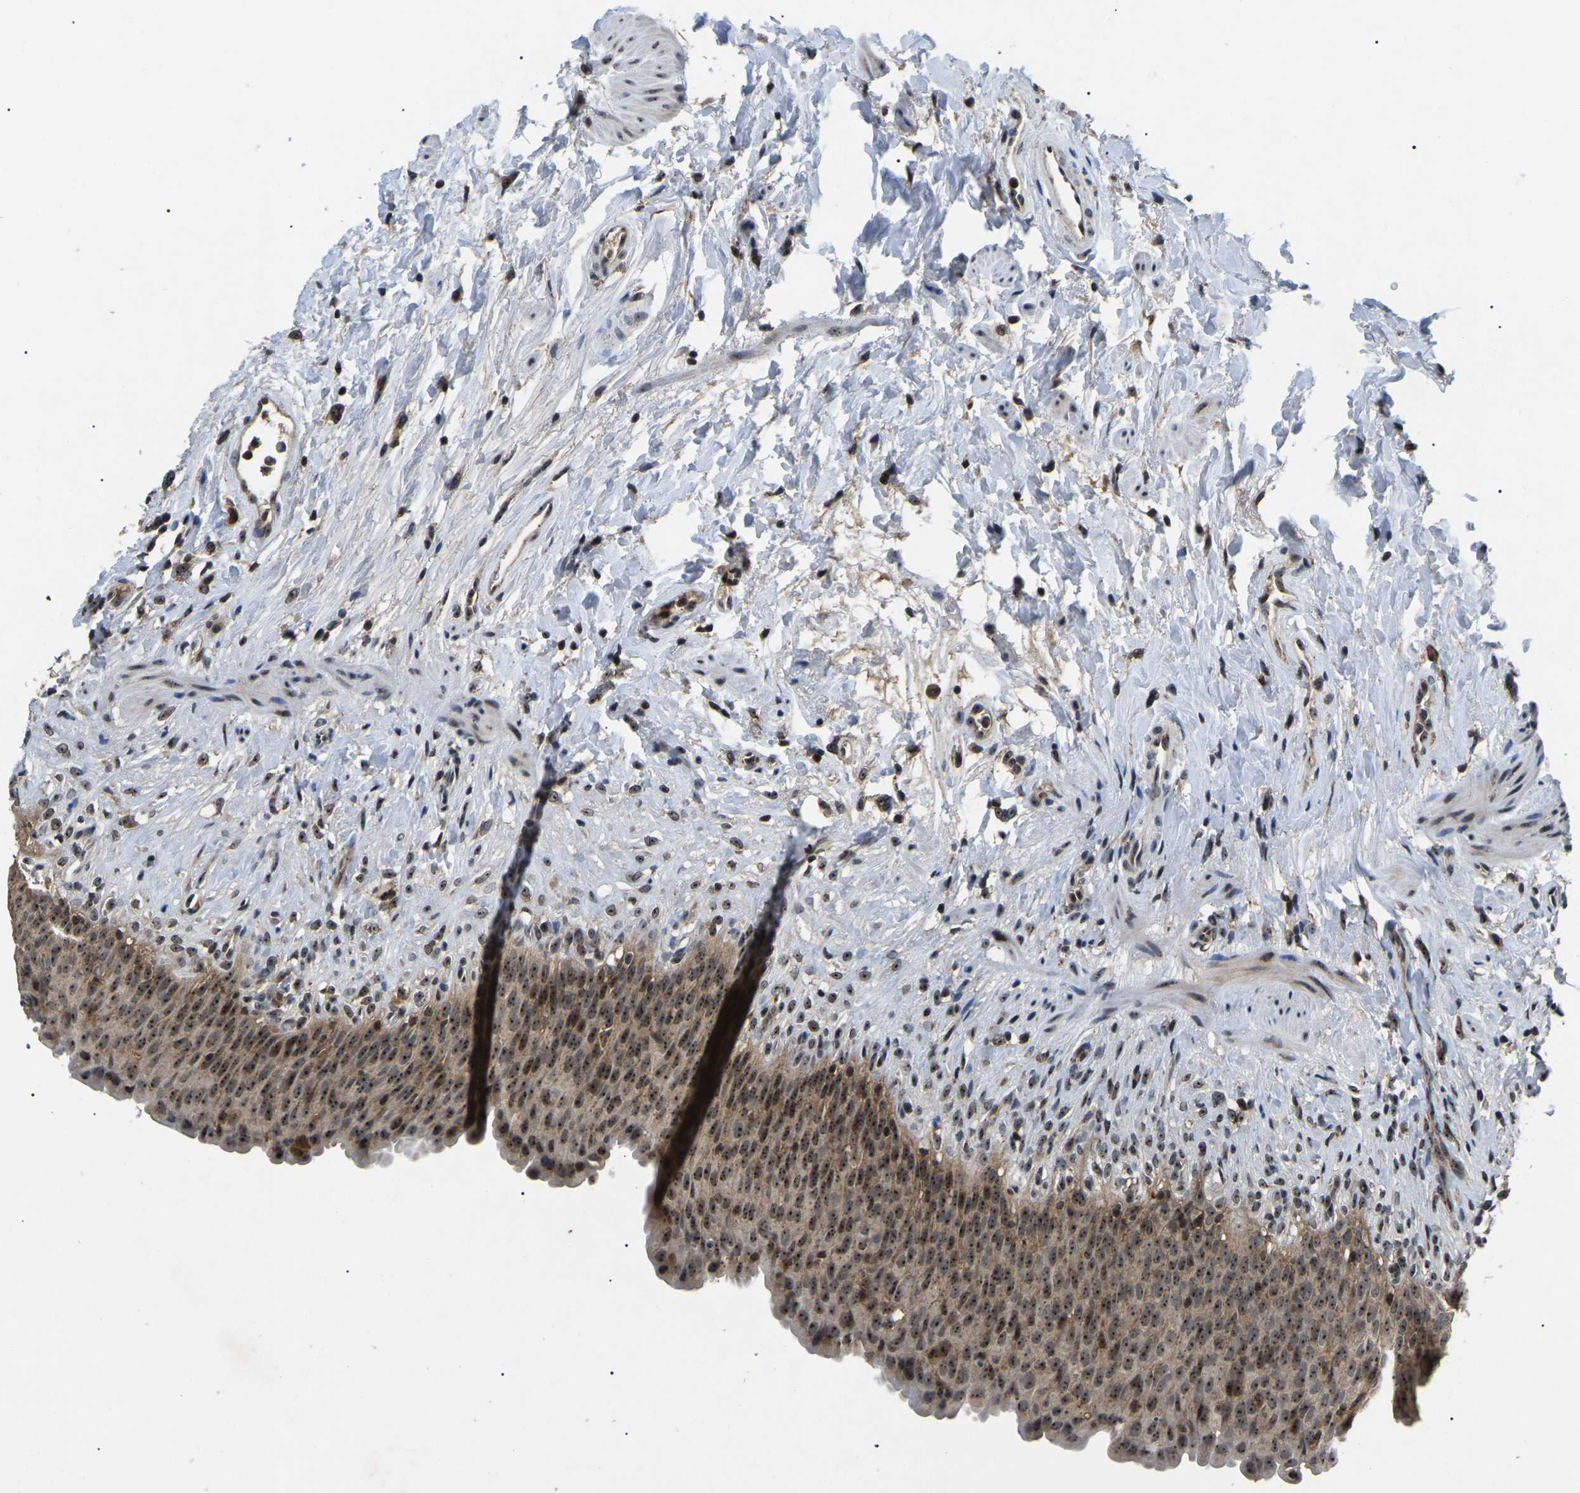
{"staining": {"intensity": "strong", "quantity": ">75%", "location": "cytoplasmic/membranous,nuclear"}, "tissue": "urinary bladder", "cell_type": "Urothelial cells", "image_type": "normal", "snomed": [{"axis": "morphology", "description": "Normal tissue, NOS"}, {"axis": "topography", "description": "Urinary bladder"}], "caption": "Unremarkable urinary bladder was stained to show a protein in brown. There is high levels of strong cytoplasmic/membranous,nuclear expression in approximately >75% of urothelial cells. The staining is performed using DAB (3,3'-diaminobenzidine) brown chromogen to label protein expression. The nuclei are counter-stained blue using hematoxylin.", "gene": "RBM28", "patient": {"sex": "female", "age": 79}}